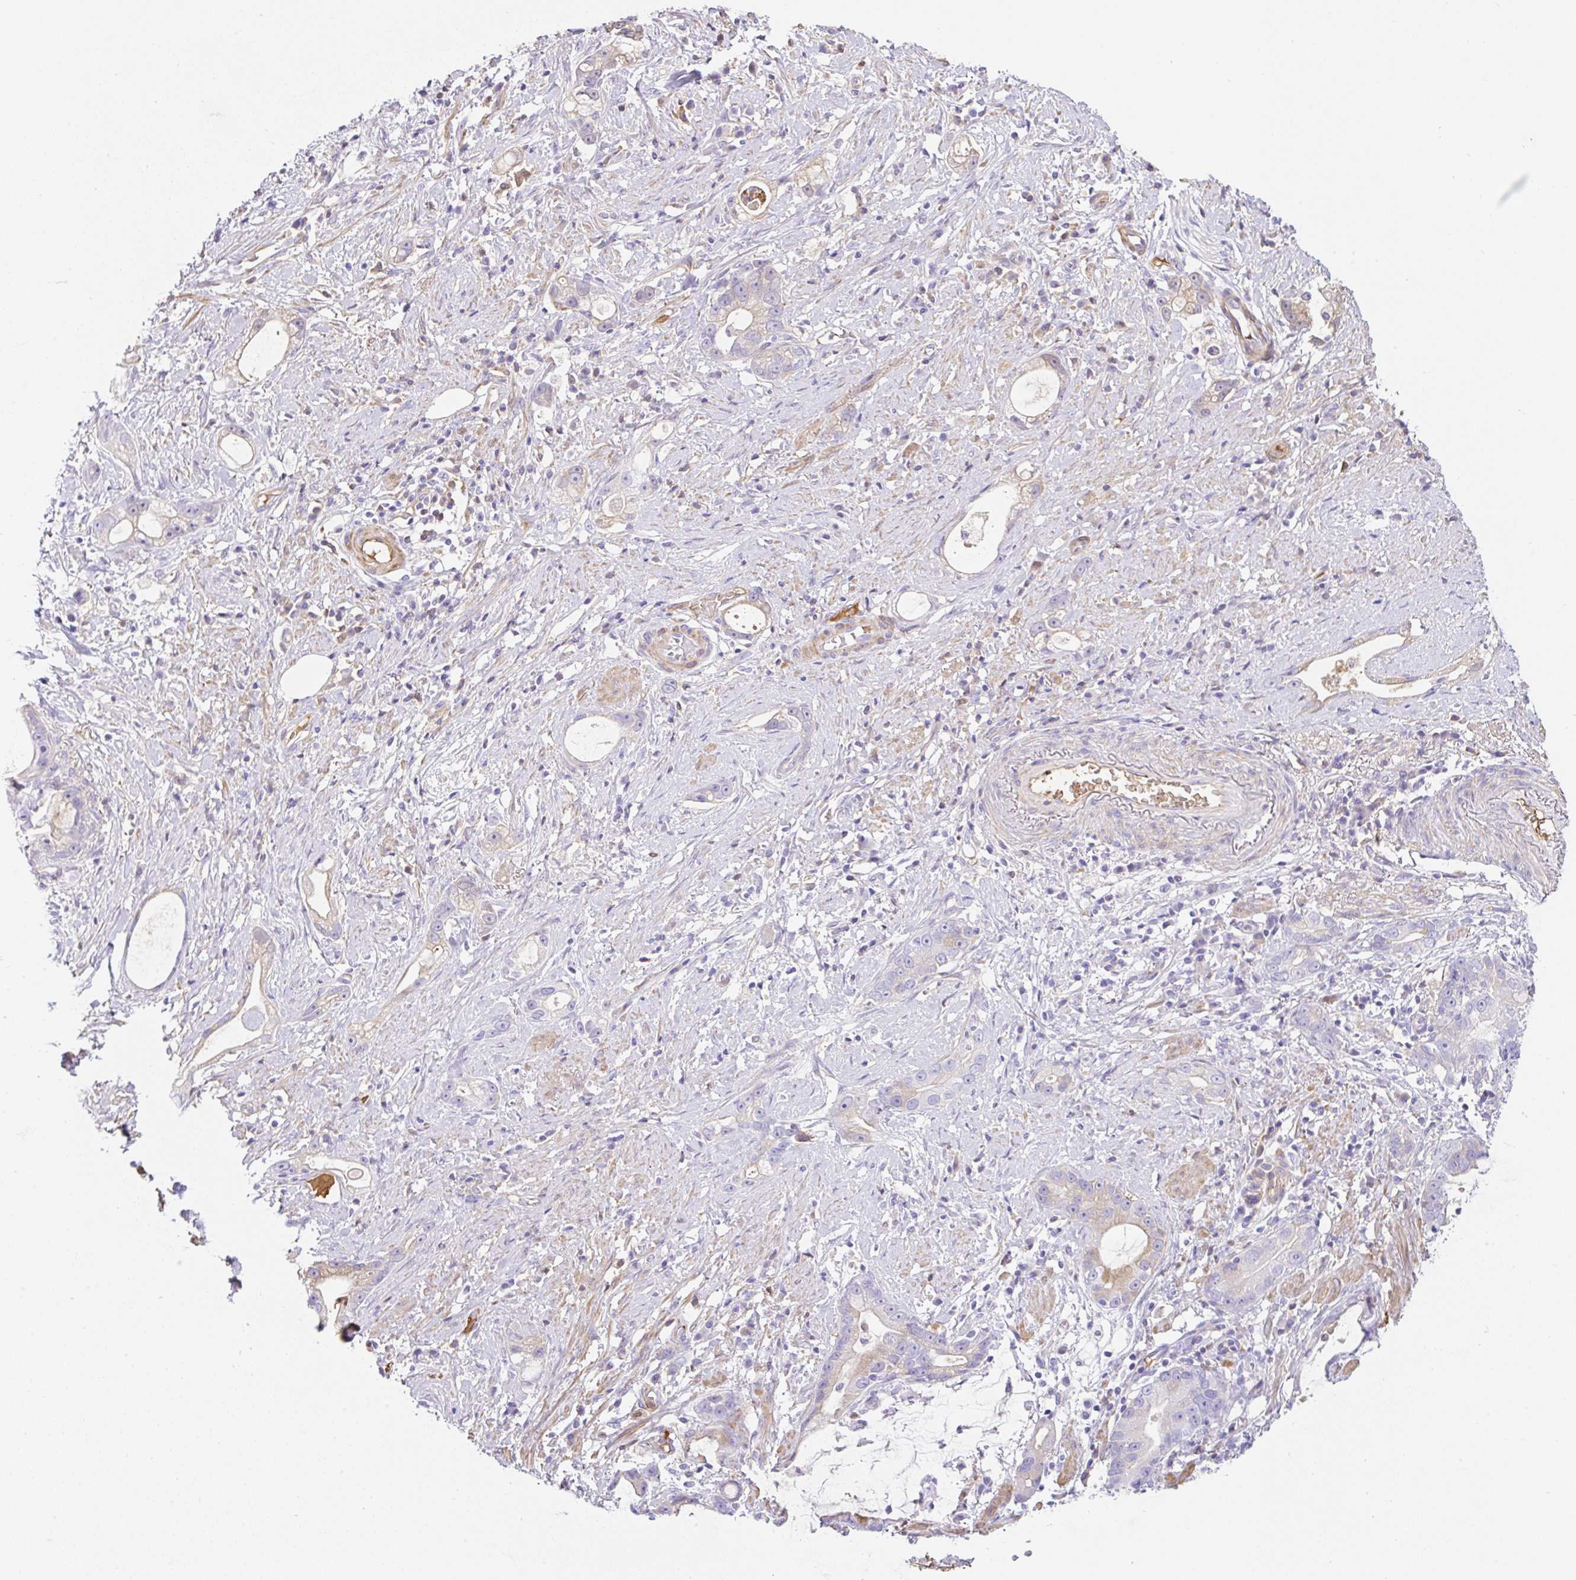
{"staining": {"intensity": "weak", "quantity": "<25%", "location": "cytoplasmic/membranous"}, "tissue": "stomach cancer", "cell_type": "Tumor cells", "image_type": "cancer", "snomed": [{"axis": "morphology", "description": "Adenocarcinoma, NOS"}, {"axis": "topography", "description": "Stomach"}], "caption": "Image shows no protein expression in tumor cells of stomach adenocarcinoma tissue.", "gene": "TDRD15", "patient": {"sex": "male", "age": 55}}